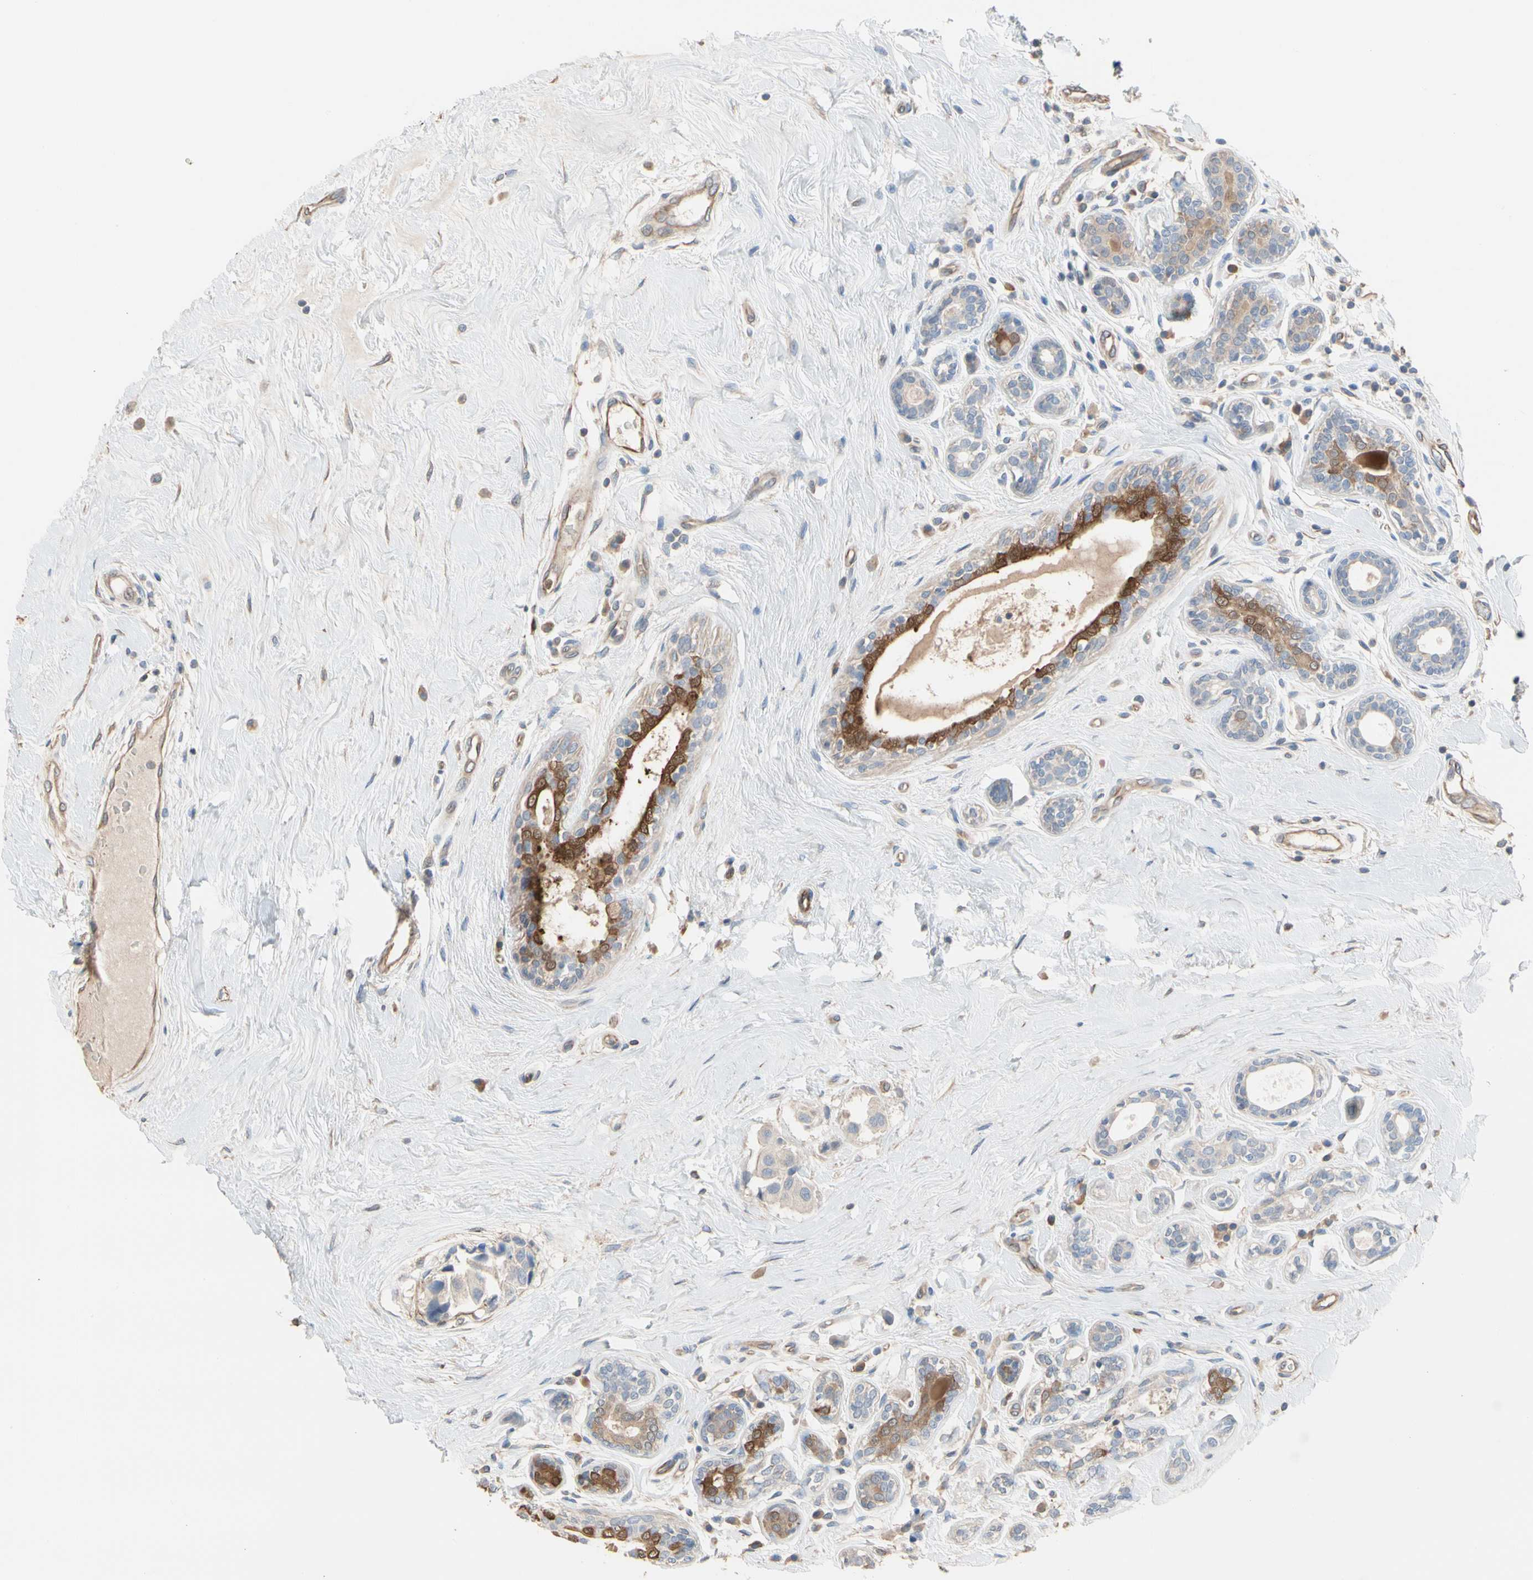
{"staining": {"intensity": "negative", "quantity": "none", "location": "none"}, "tissue": "breast cancer", "cell_type": "Tumor cells", "image_type": "cancer", "snomed": [{"axis": "morphology", "description": "Normal tissue, NOS"}, {"axis": "morphology", "description": "Duct carcinoma"}, {"axis": "topography", "description": "Breast"}], "caption": "A micrograph of breast intraductal carcinoma stained for a protein exhibits no brown staining in tumor cells.", "gene": "BBOX1", "patient": {"sex": "female", "age": 39}}